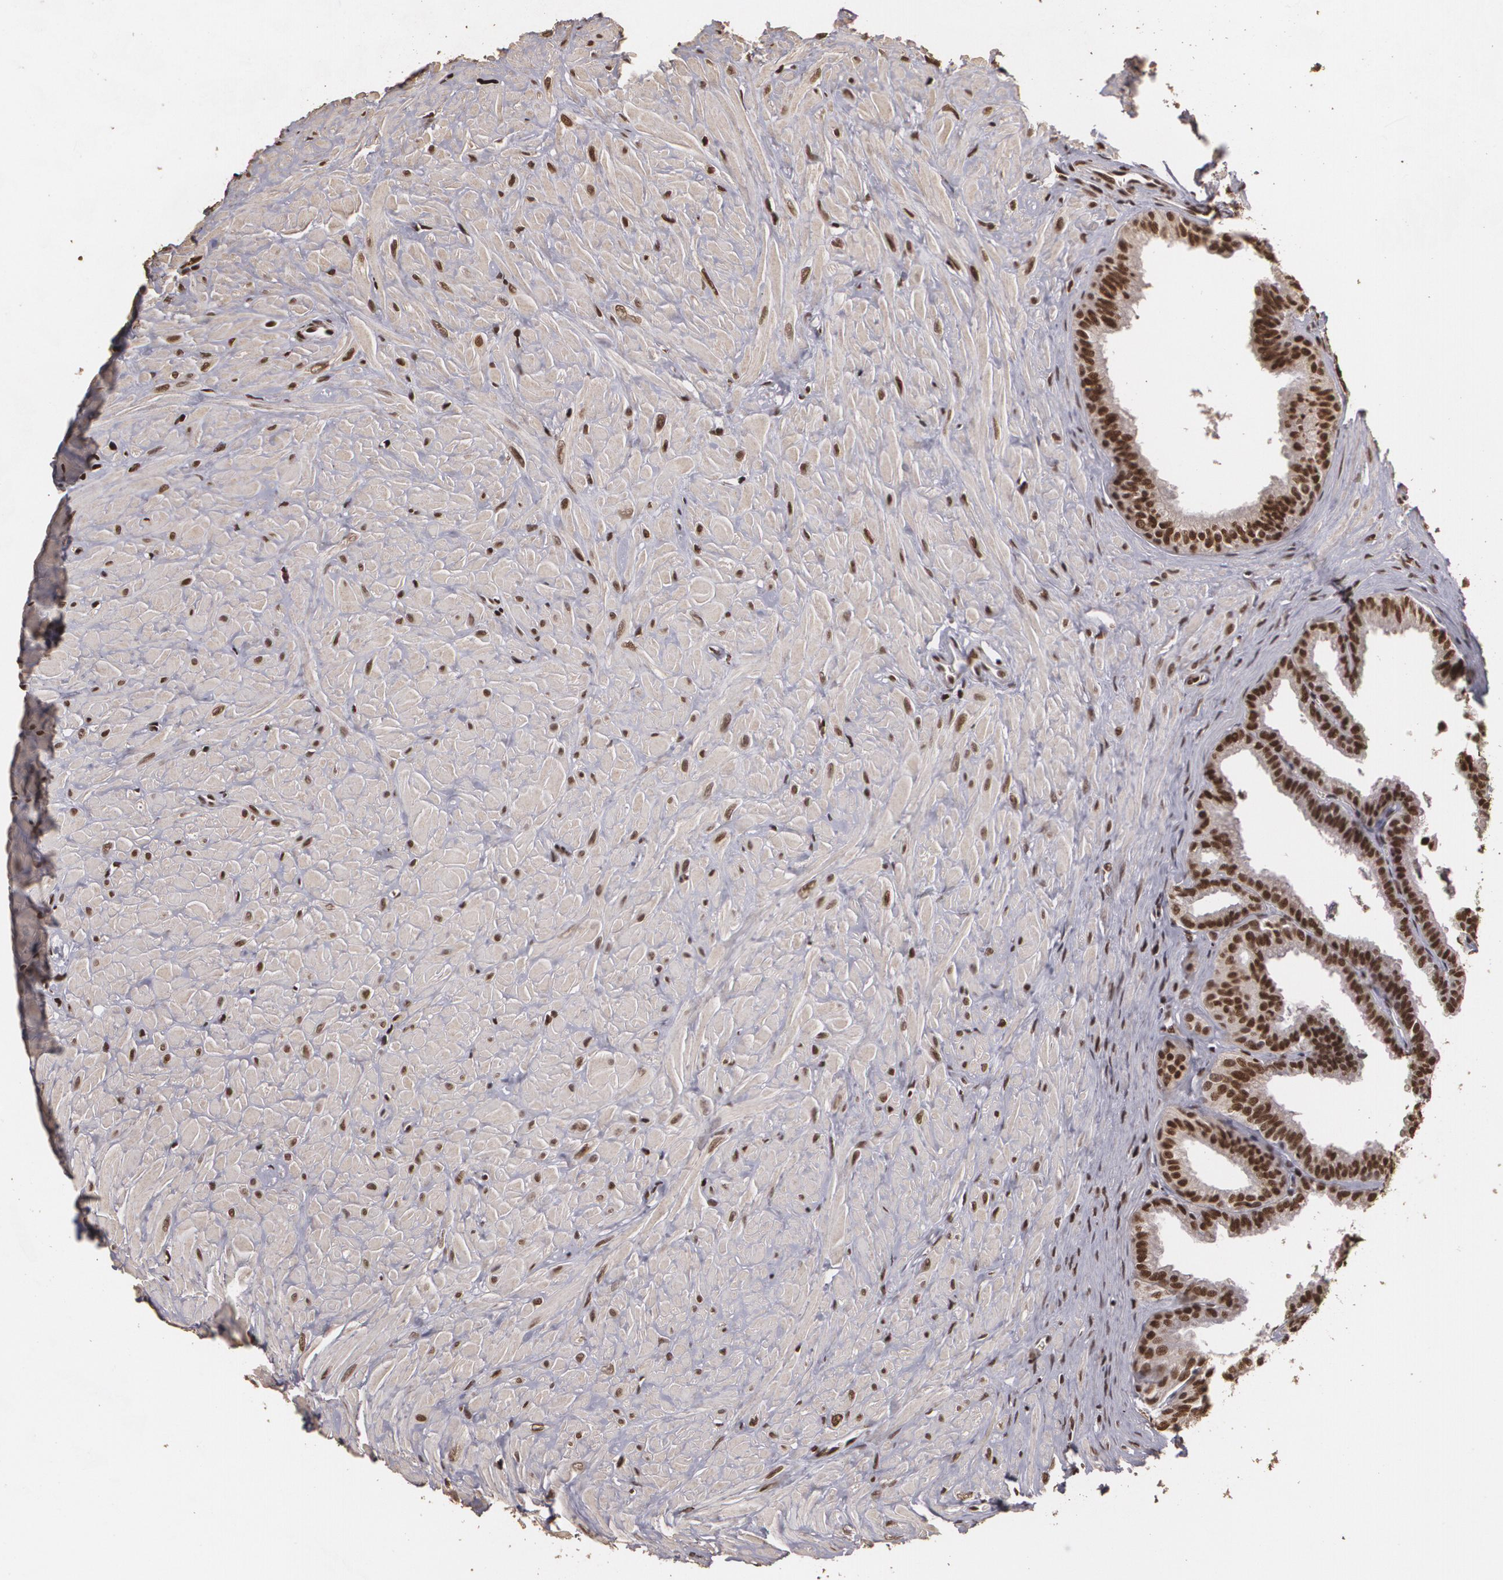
{"staining": {"intensity": "strong", "quantity": ">75%", "location": "nuclear"}, "tissue": "seminal vesicle", "cell_type": "Glandular cells", "image_type": "normal", "snomed": [{"axis": "morphology", "description": "Normal tissue, NOS"}, {"axis": "topography", "description": "Seminal veicle"}], "caption": "Protein expression by immunohistochemistry demonstrates strong nuclear positivity in approximately >75% of glandular cells in benign seminal vesicle. (IHC, brightfield microscopy, high magnification).", "gene": "RCOR1", "patient": {"sex": "male", "age": 26}}